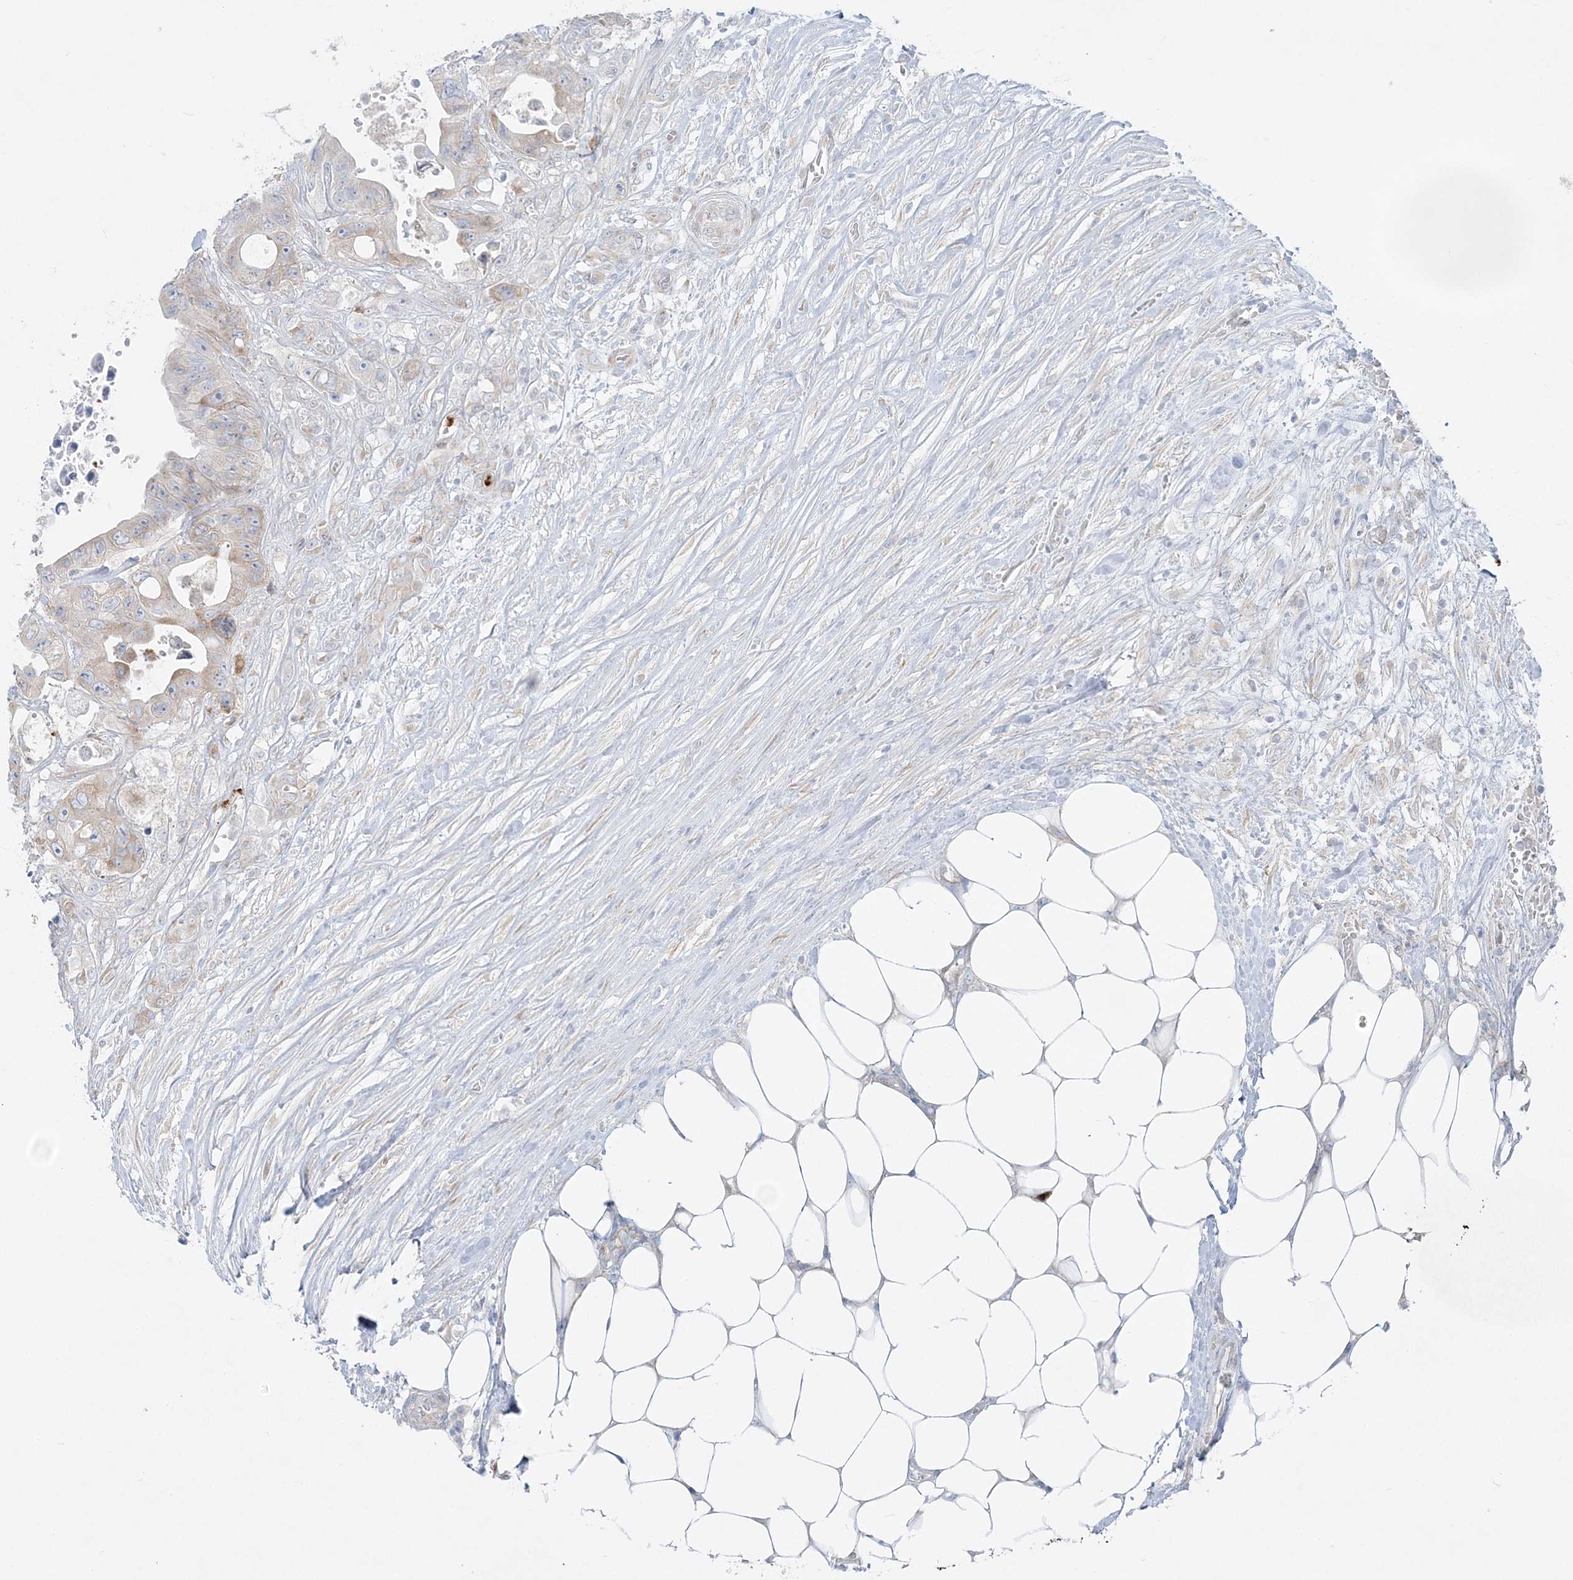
{"staining": {"intensity": "weak", "quantity": "25%-75%", "location": "cytoplasmic/membranous"}, "tissue": "colorectal cancer", "cell_type": "Tumor cells", "image_type": "cancer", "snomed": [{"axis": "morphology", "description": "Adenocarcinoma, NOS"}, {"axis": "topography", "description": "Colon"}], "caption": "A brown stain shows weak cytoplasmic/membranous expression of a protein in adenocarcinoma (colorectal) tumor cells.", "gene": "CCNJ", "patient": {"sex": "female", "age": 46}}